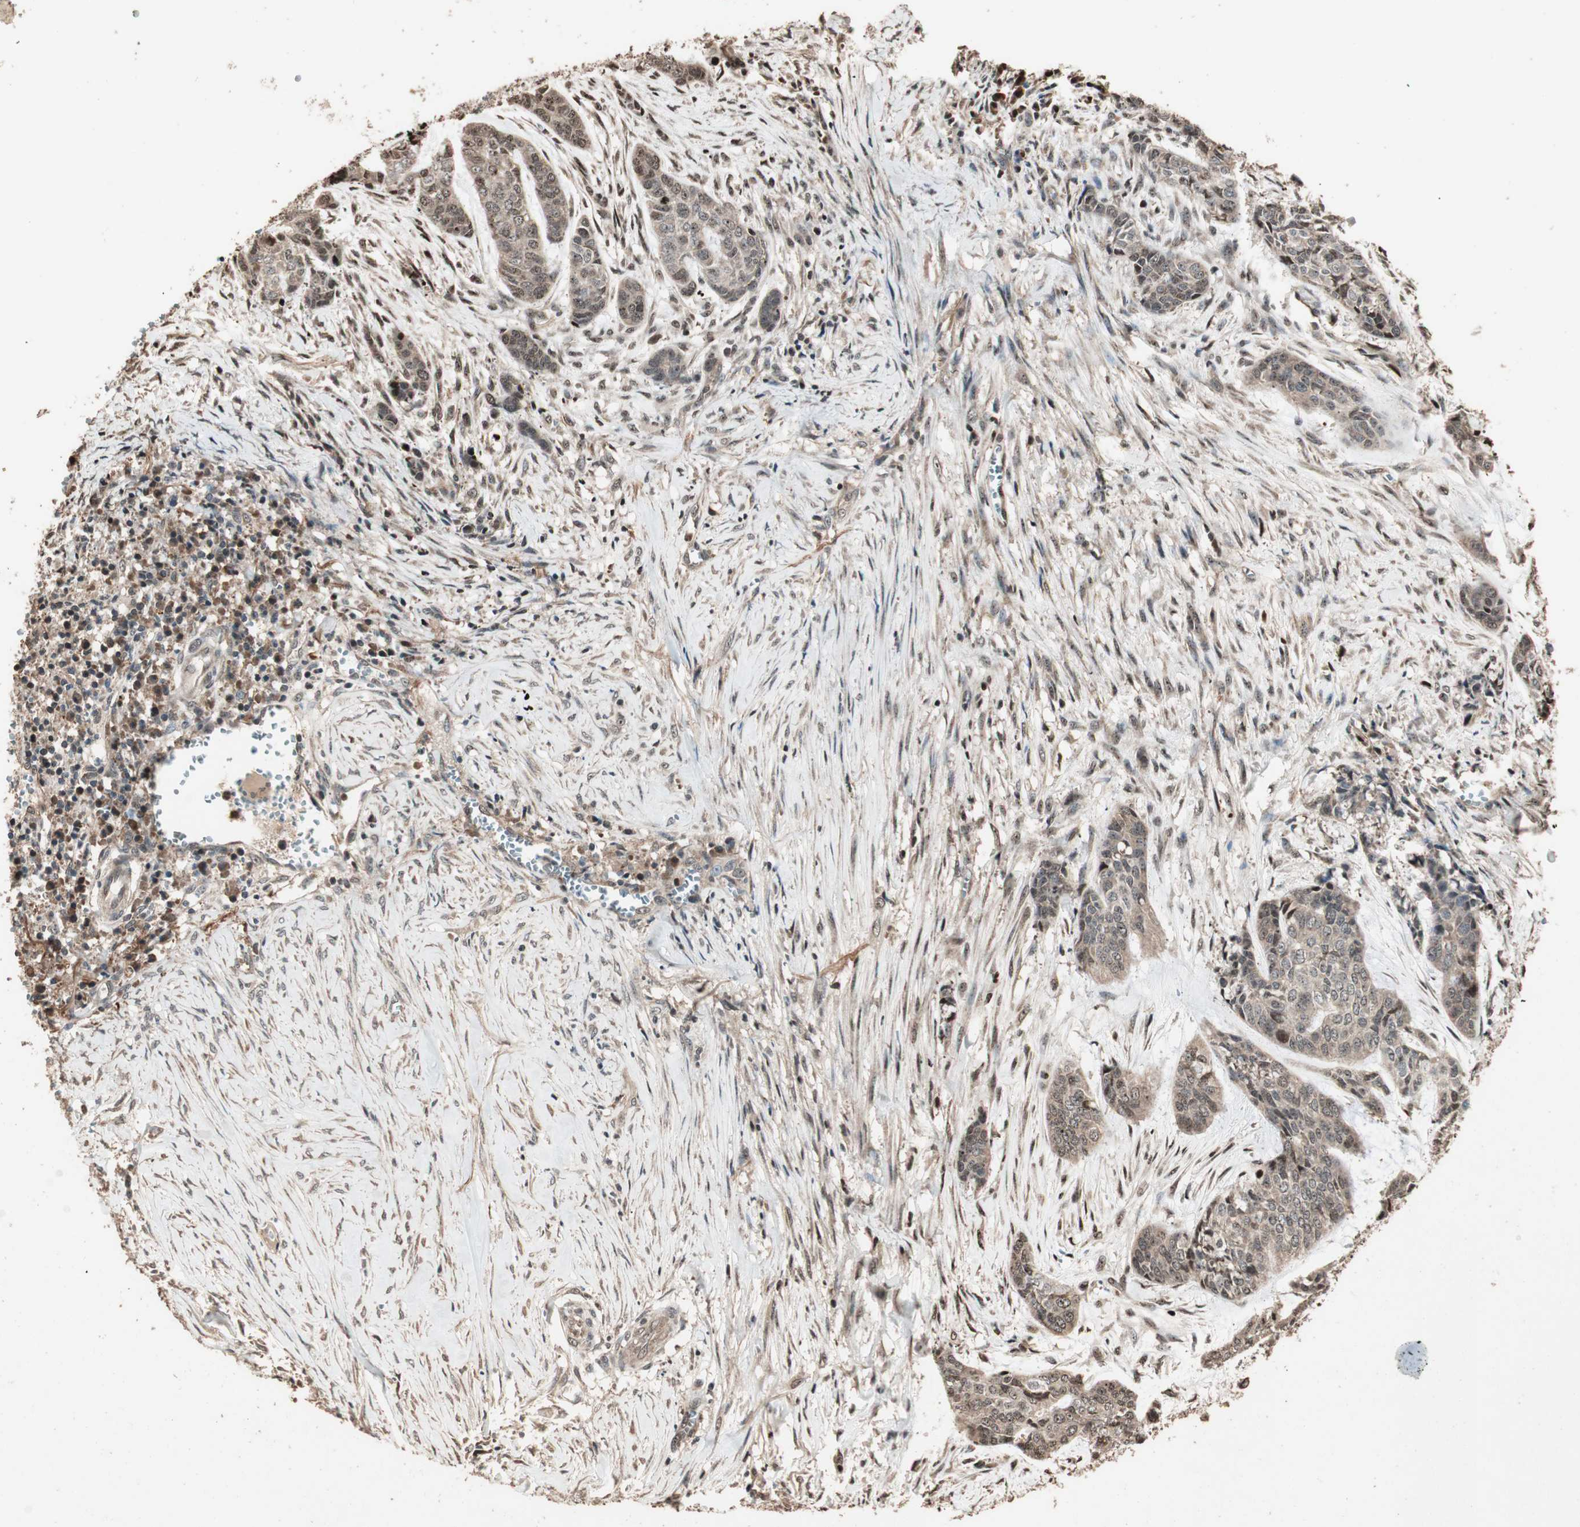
{"staining": {"intensity": "moderate", "quantity": ">75%", "location": "cytoplasmic/membranous,nuclear"}, "tissue": "skin cancer", "cell_type": "Tumor cells", "image_type": "cancer", "snomed": [{"axis": "morphology", "description": "Basal cell carcinoma"}, {"axis": "topography", "description": "Skin"}], "caption": "Skin cancer (basal cell carcinoma) tissue displays moderate cytoplasmic/membranous and nuclear staining in approximately >75% of tumor cells, visualized by immunohistochemistry.", "gene": "USP20", "patient": {"sex": "female", "age": 64}}